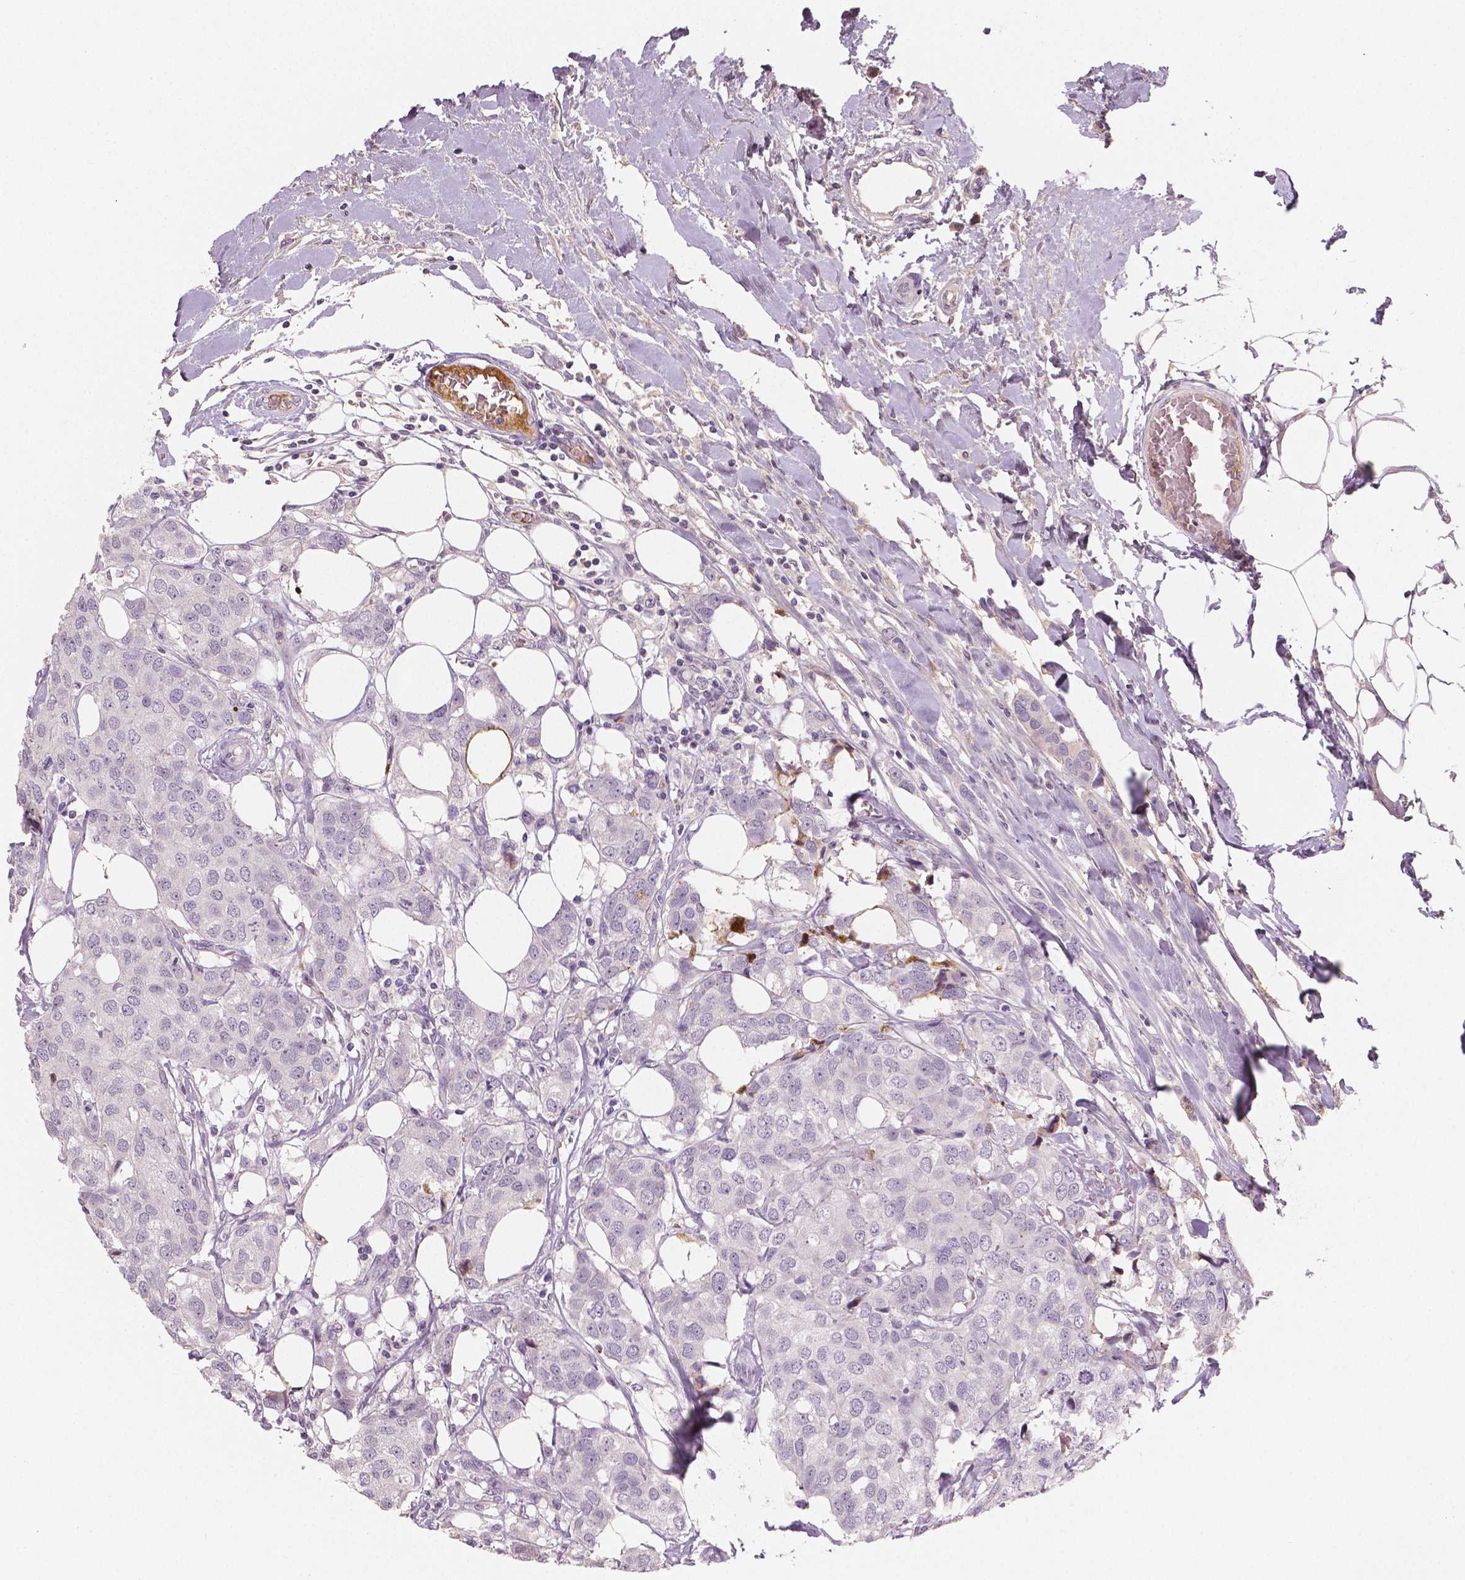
{"staining": {"intensity": "negative", "quantity": "none", "location": "none"}, "tissue": "breast cancer", "cell_type": "Tumor cells", "image_type": "cancer", "snomed": [{"axis": "morphology", "description": "Duct carcinoma"}, {"axis": "topography", "description": "Breast"}], "caption": "A histopathology image of invasive ductal carcinoma (breast) stained for a protein exhibits no brown staining in tumor cells. The staining was performed using DAB to visualize the protein expression in brown, while the nuclei were stained in blue with hematoxylin (Magnification: 20x).", "gene": "APOA4", "patient": {"sex": "female", "age": 80}}